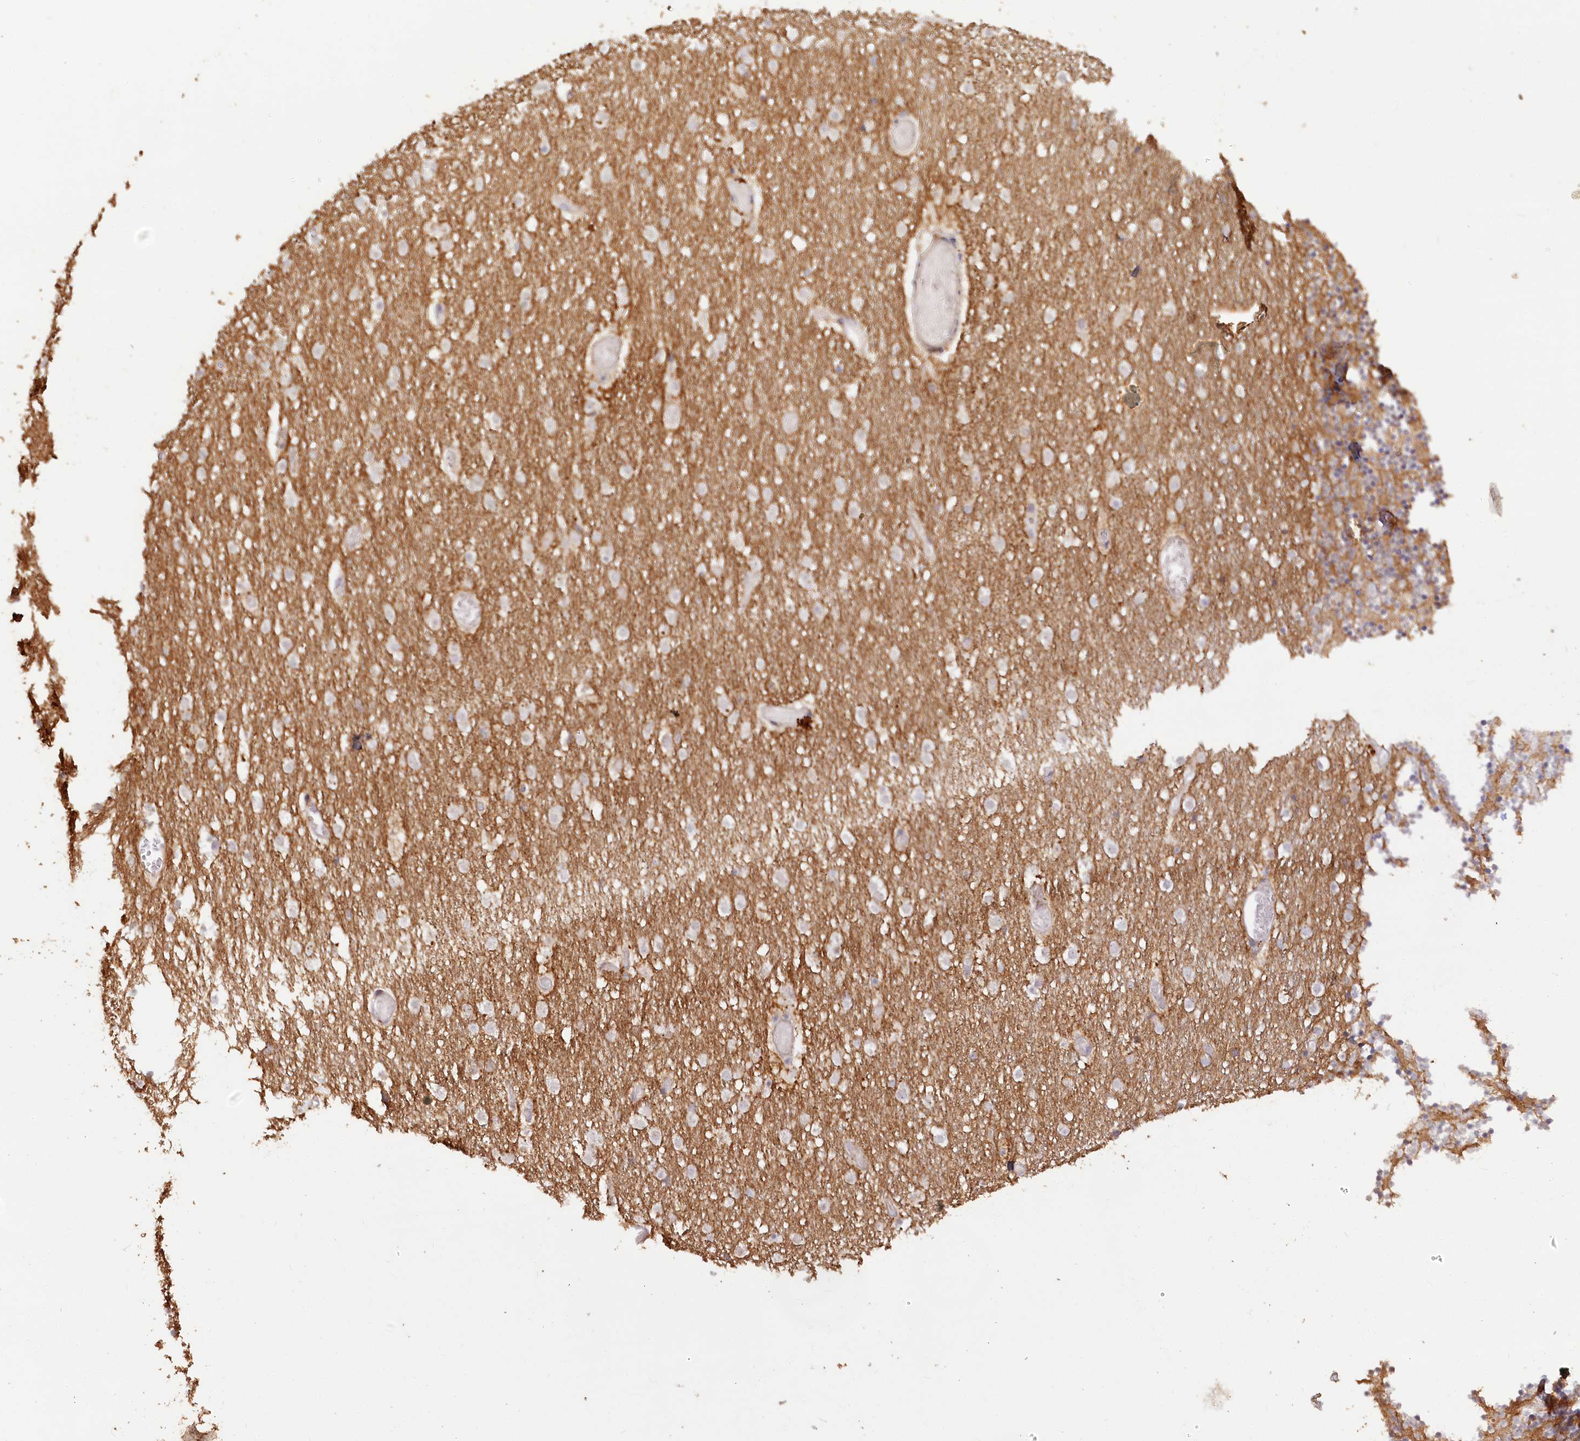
{"staining": {"intensity": "weak", "quantity": "25%-75%", "location": "cytoplasmic/membranous"}, "tissue": "cerebellum", "cell_type": "Cells in granular layer", "image_type": "normal", "snomed": [{"axis": "morphology", "description": "Normal tissue, NOS"}, {"axis": "topography", "description": "Cerebellum"}], "caption": "Cells in granular layer reveal weak cytoplasmic/membranous staining in about 25%-75% of cells in normal cerebellum.", "gene": "IRAK1BP1", "patient": {"sex": "female", "age": 28}}